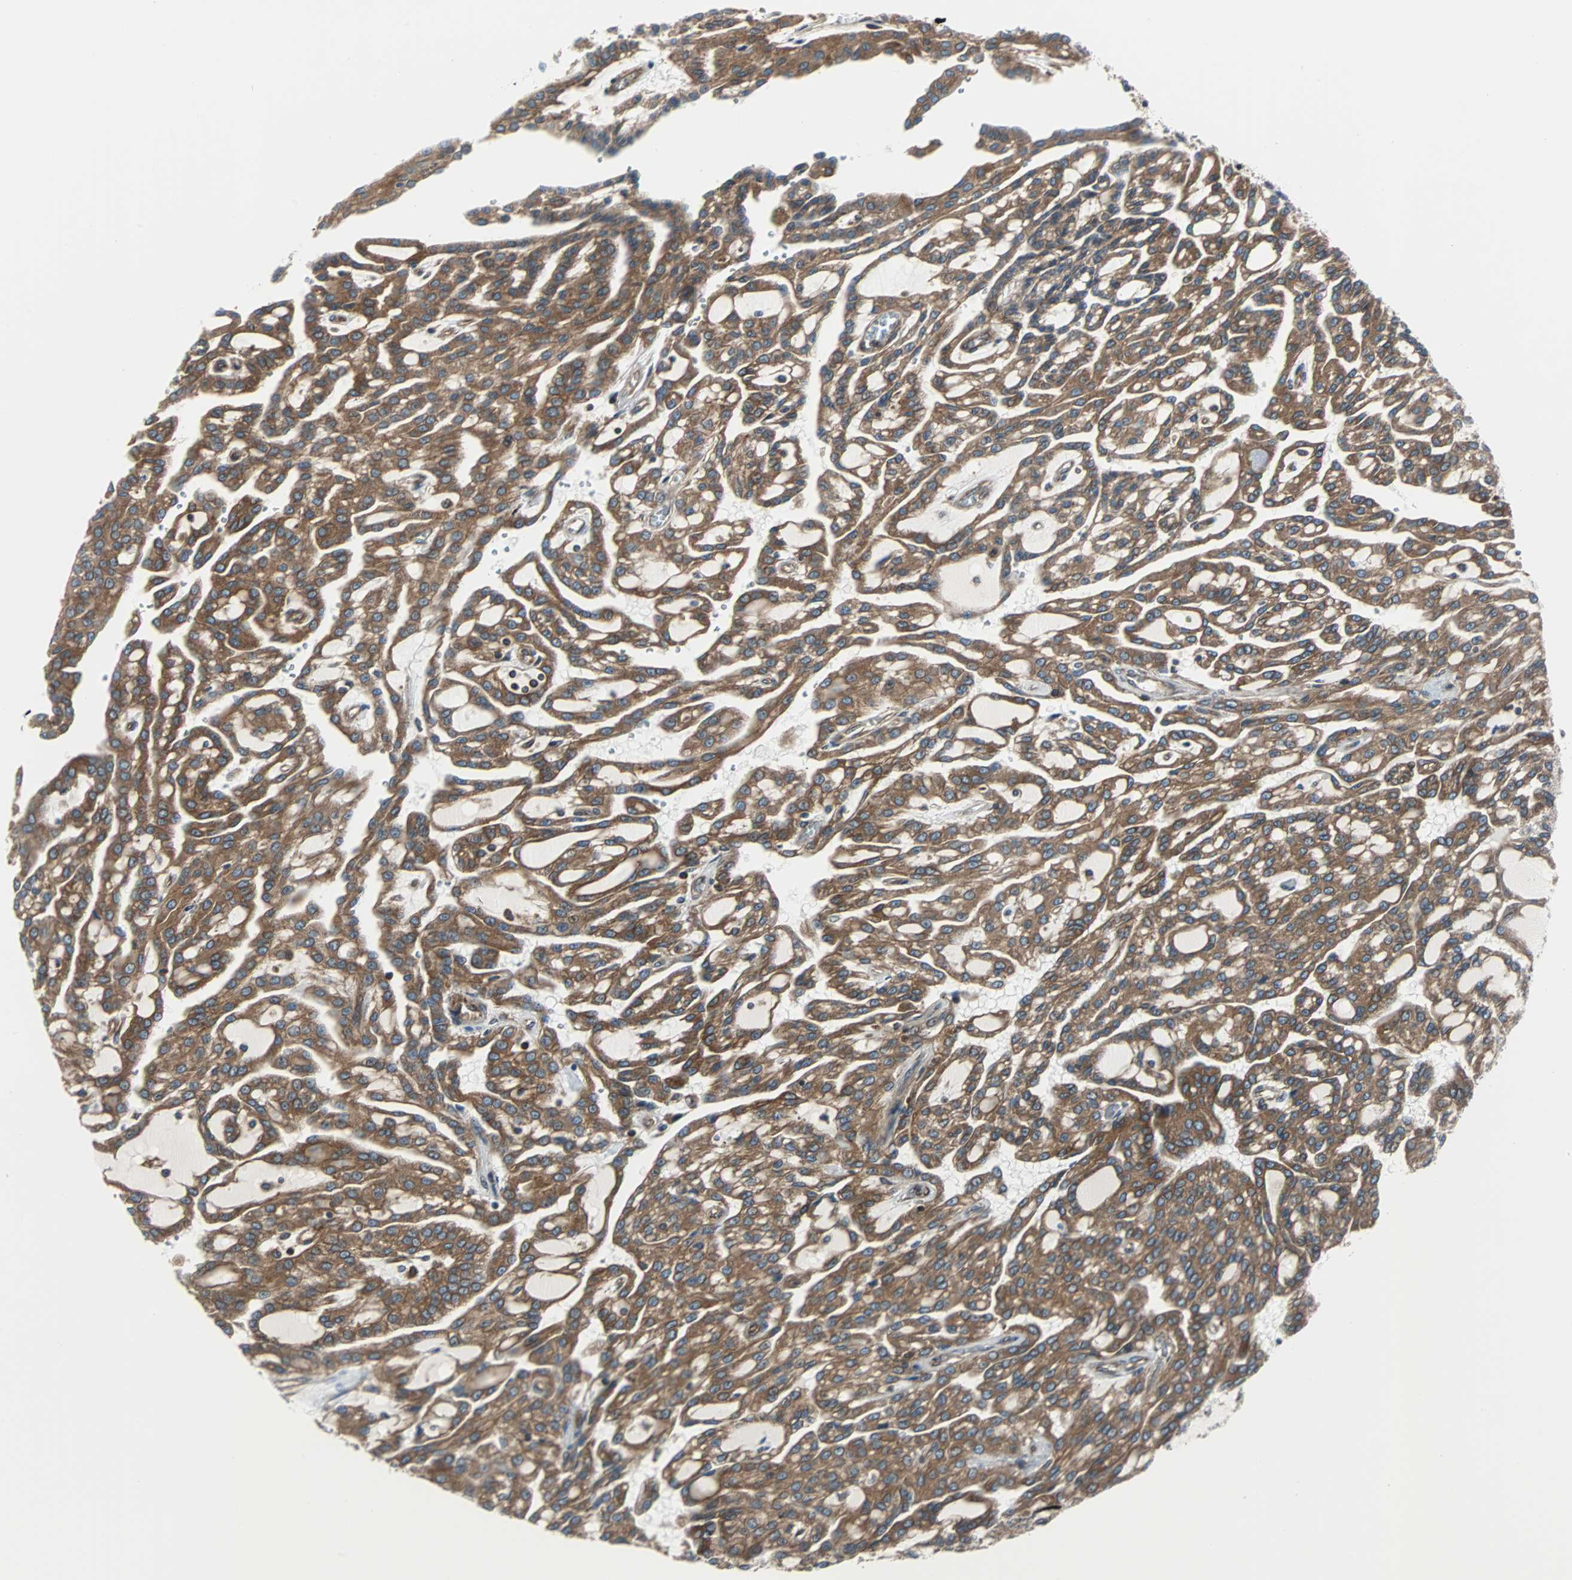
{"staining": {"intensity": "moderate", "quantity": ">75%", "location": "cytoplasmic/membranous"}, "tissue": "renal cancer", "cell_type": "Tumor cells", "image_type": "cancer", "snomed": [{"axis": "morphology", "description": "Adenocarcinoma, NOS"}, {"axis": "topography", "description": "Kidney"}], "caption": "Renal cancer was stained to show a protein in brown. There is medium levels of moderate cytoplasmic/membranous staining in about >75% of tumor cells.", "gene": "RELA", "patient": {"sex": "male", "age": 63}}